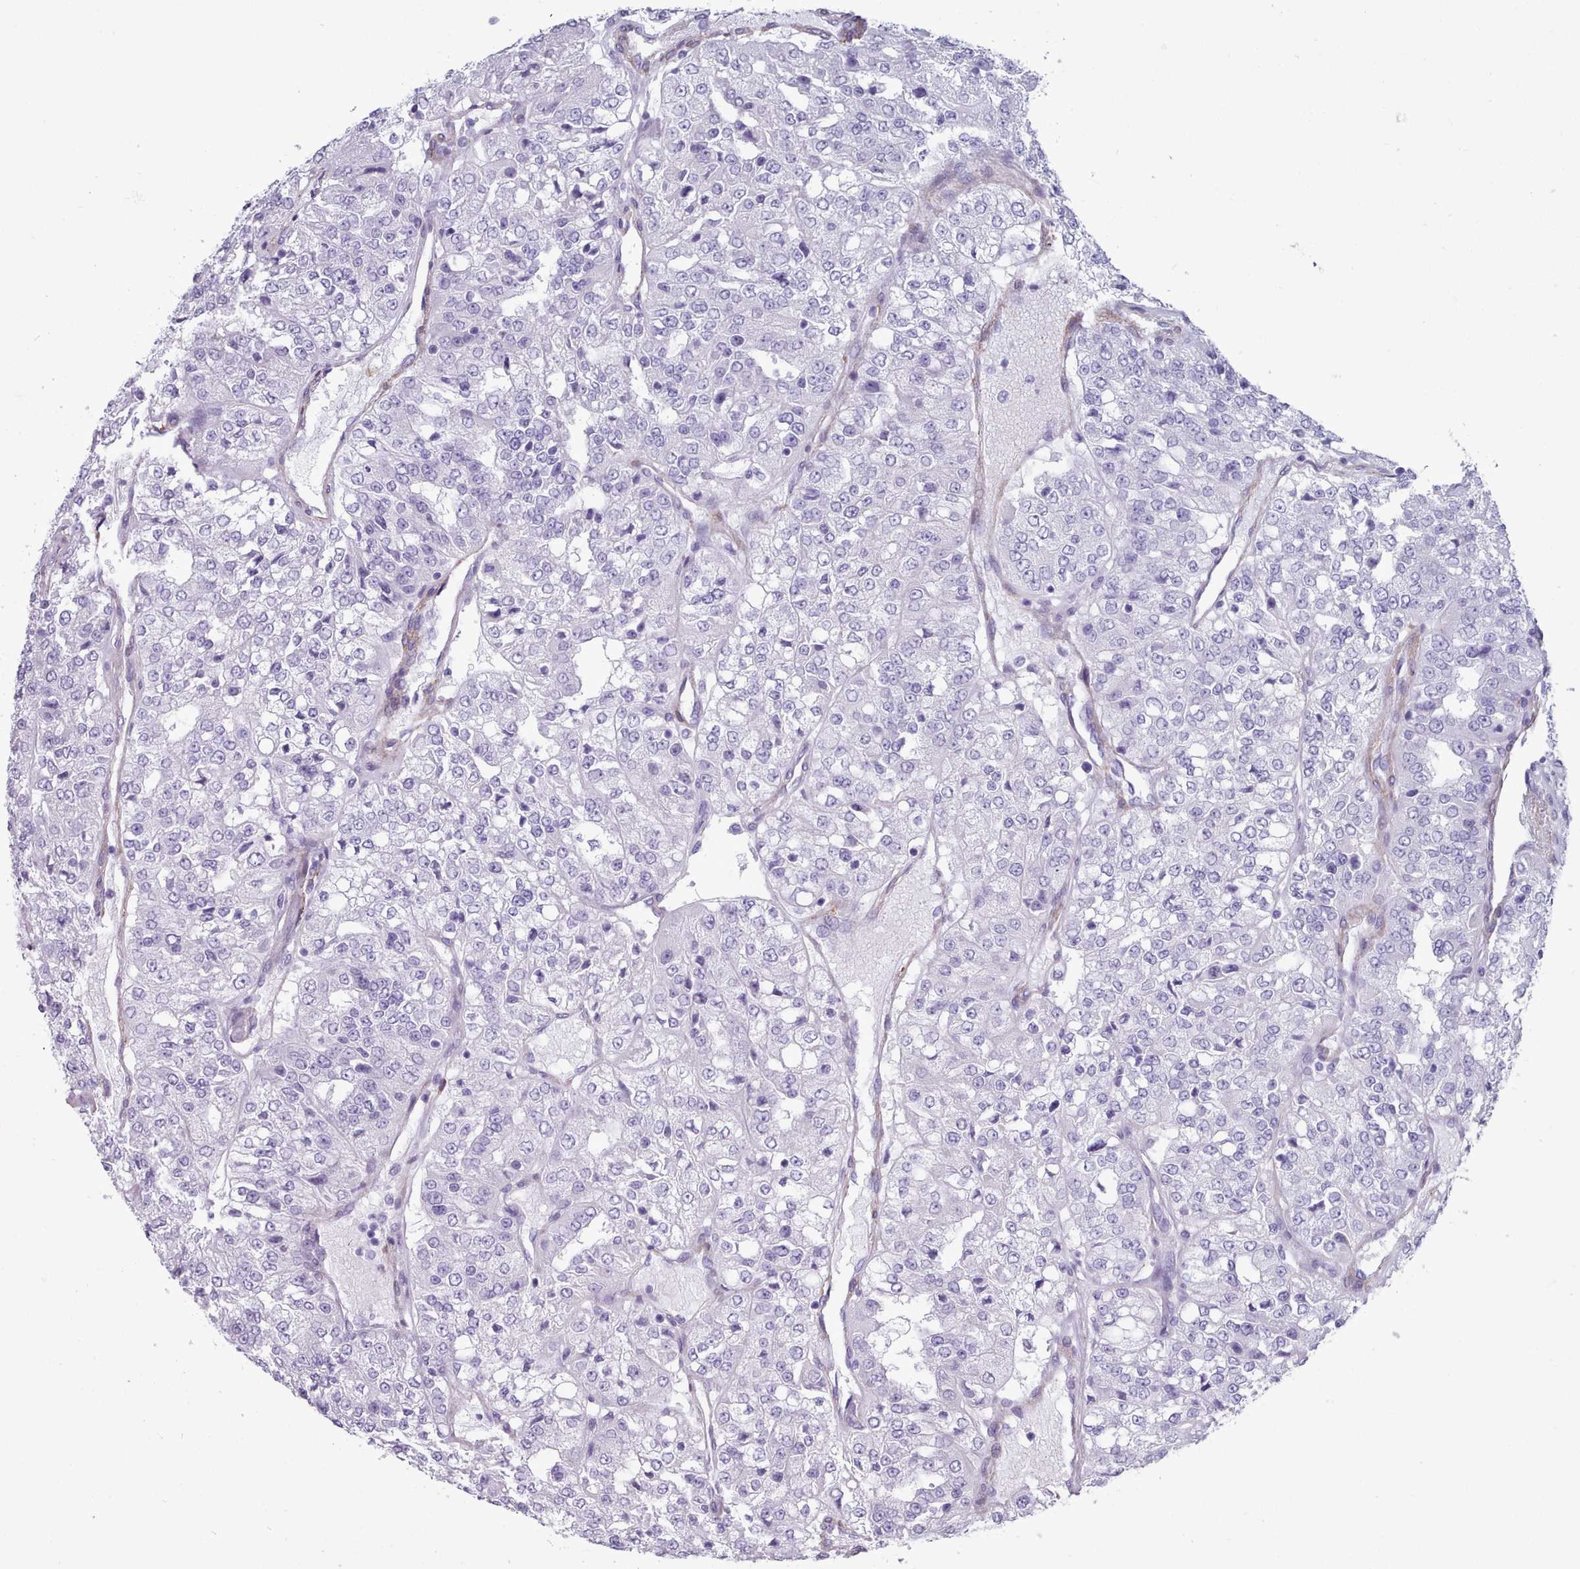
{"staining": {"intensity": "negative", "quantity": "none", "location": "none"}, "tissue": "renal cancer", "cell_type": "Tumor cells", "image_type": "cancer", "snomed": [{"axis": "morphology", "description": "Adenocarcinoma, NOS"}, {"axis": "topography", "description": "Kidney"}], "caption": "There is no significant expression in tumor cells of adenocarcinoma (renal). (IHC, brightfield microscopy, high magnification).", "gene": "FPGS", "patient": {"sex": "female", "age": 63}}